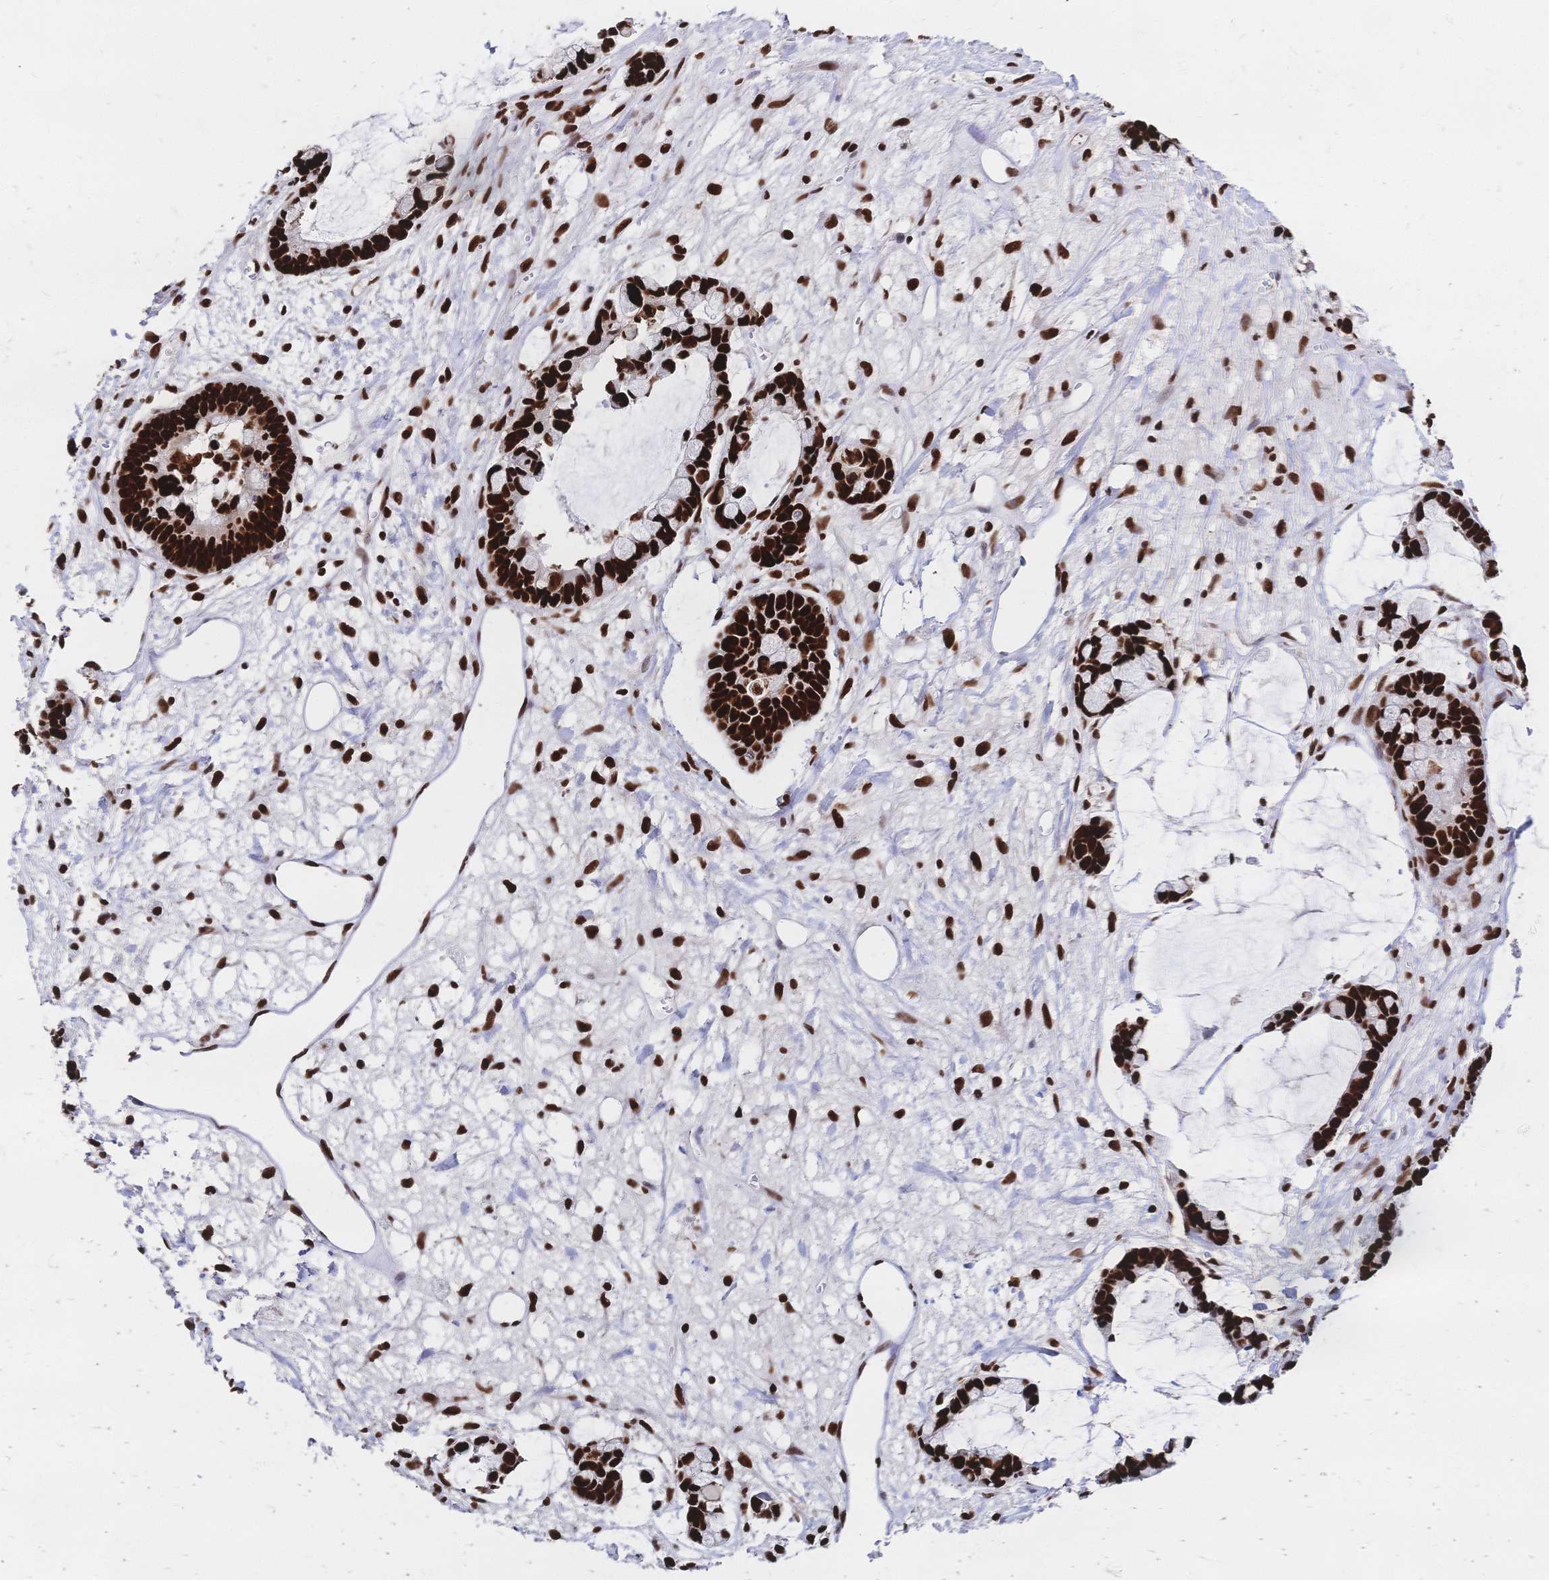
{"staining": {"intensity": "strong", "quantity": ">75%", "location": "nuclear"}, "tissue": "ovarian cancer", "cell_type": "Tumor cells", "image_type": "cancer", "snomed": [{"axis": "morphology", "description": "Cystadenocarcinoma, mucinous, NOS"}, {"axis": "topography", "description": "Ovary"}], "caption": "This is a histology image of IHC staining of ovarian mucinous cystadenocarcinoma, which shows strong expression in the nuclear of tumor cells.", "gene": "HDGF", "patient": {"sex": "female", "age": 63}}